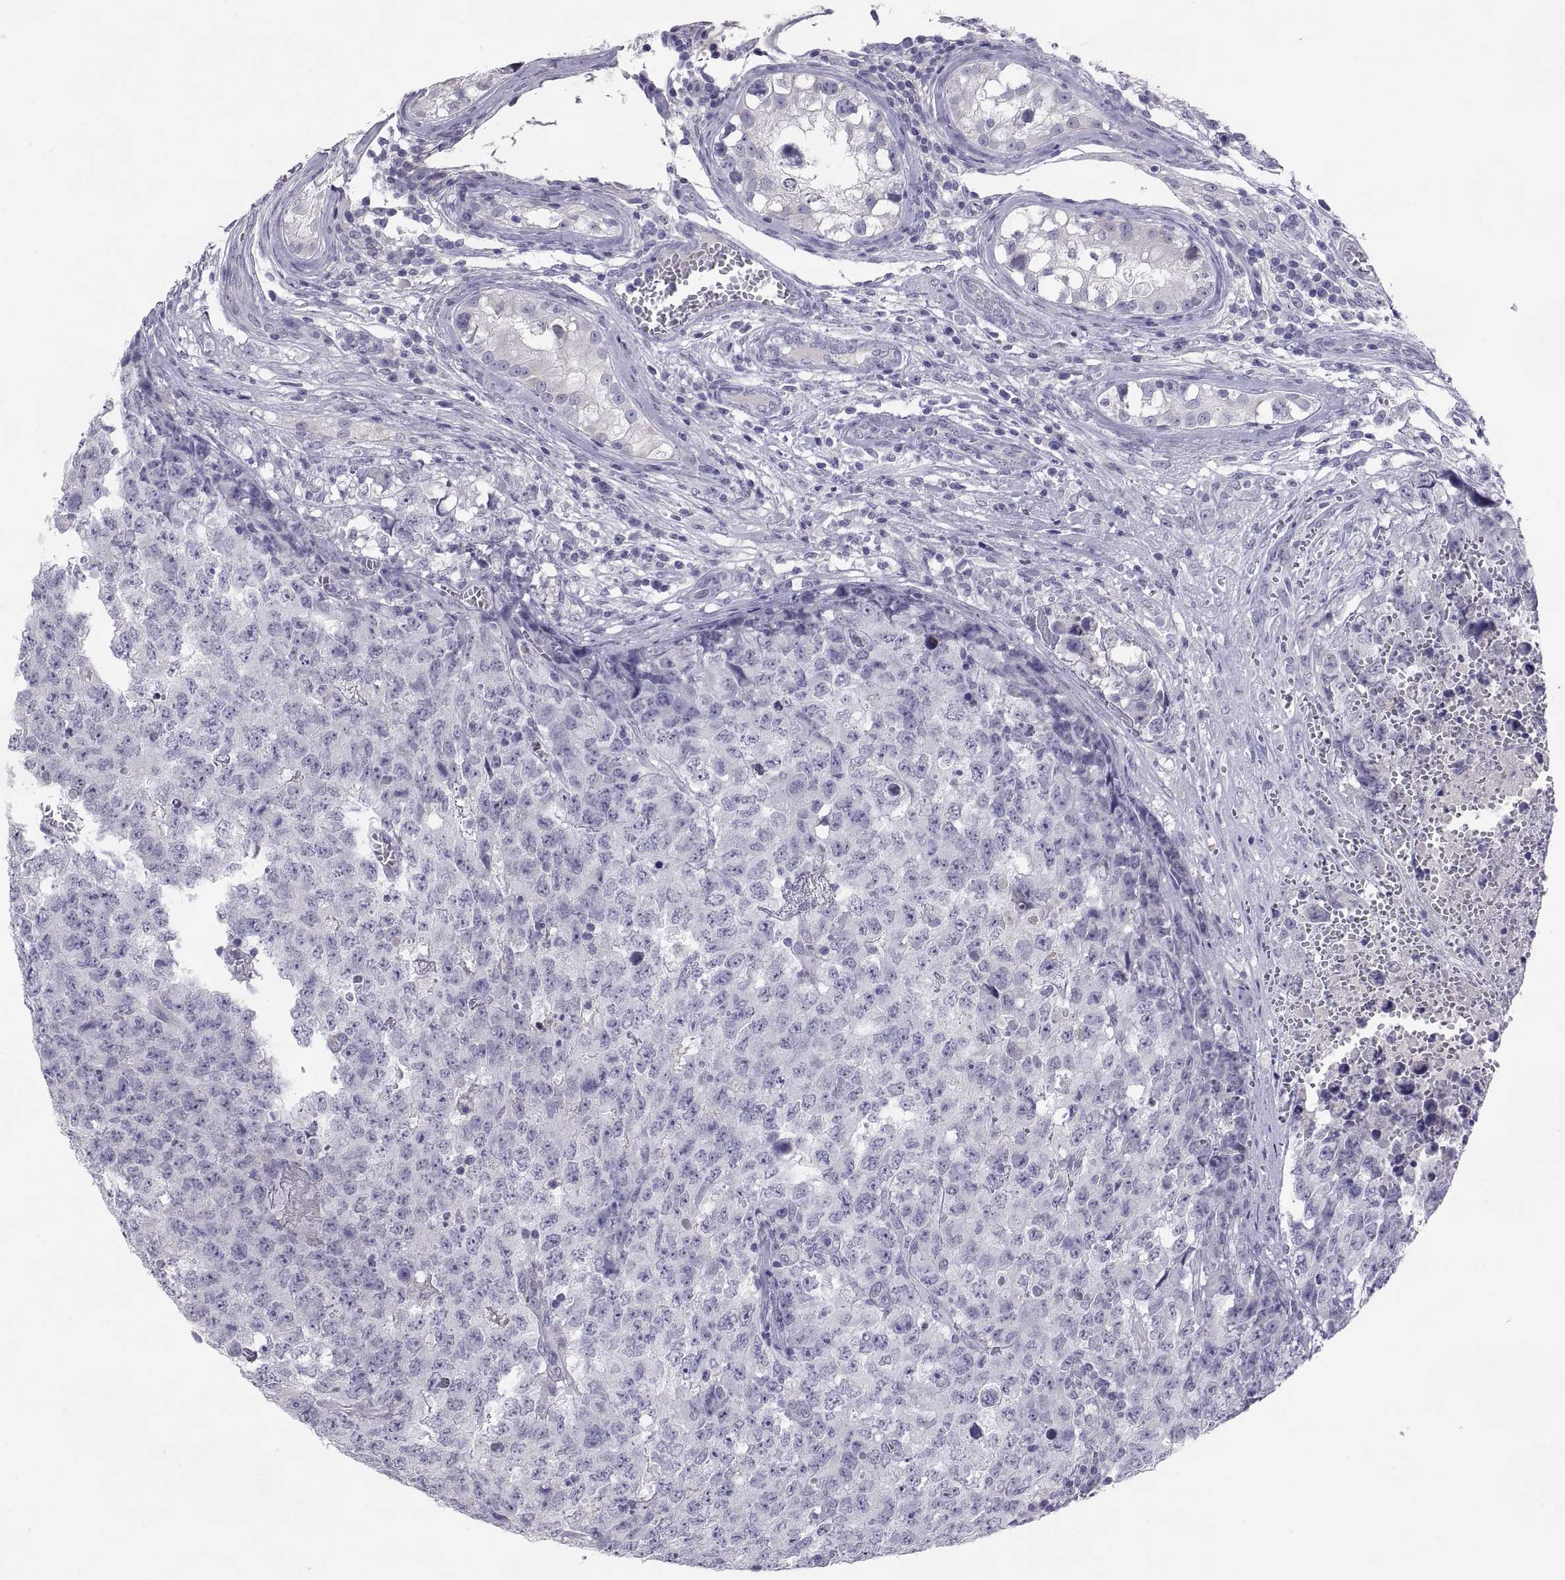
{"staining": {"intensity": "negative", "quantity": "none", "location": "none"}, "tissue": "testis cancer", "cell_type": "Tumor cells", "image_type": "cancer", "snomed": [{"axis": "morphology", "description": "Carcinoma, Embryonal, NOS"}, {"axis": "topography", "description": "Testis"}], "caption": "This photomicrograph is of embryonal carcinoma (testis) stained with IHC to label a protein in brown with the nuclei are counter-stained blue. There is no positivity in tumor cells. (DAB IHC, high magnification).", "gene": "TEX13A", "patient": {"sex": "male", "age": 23}}